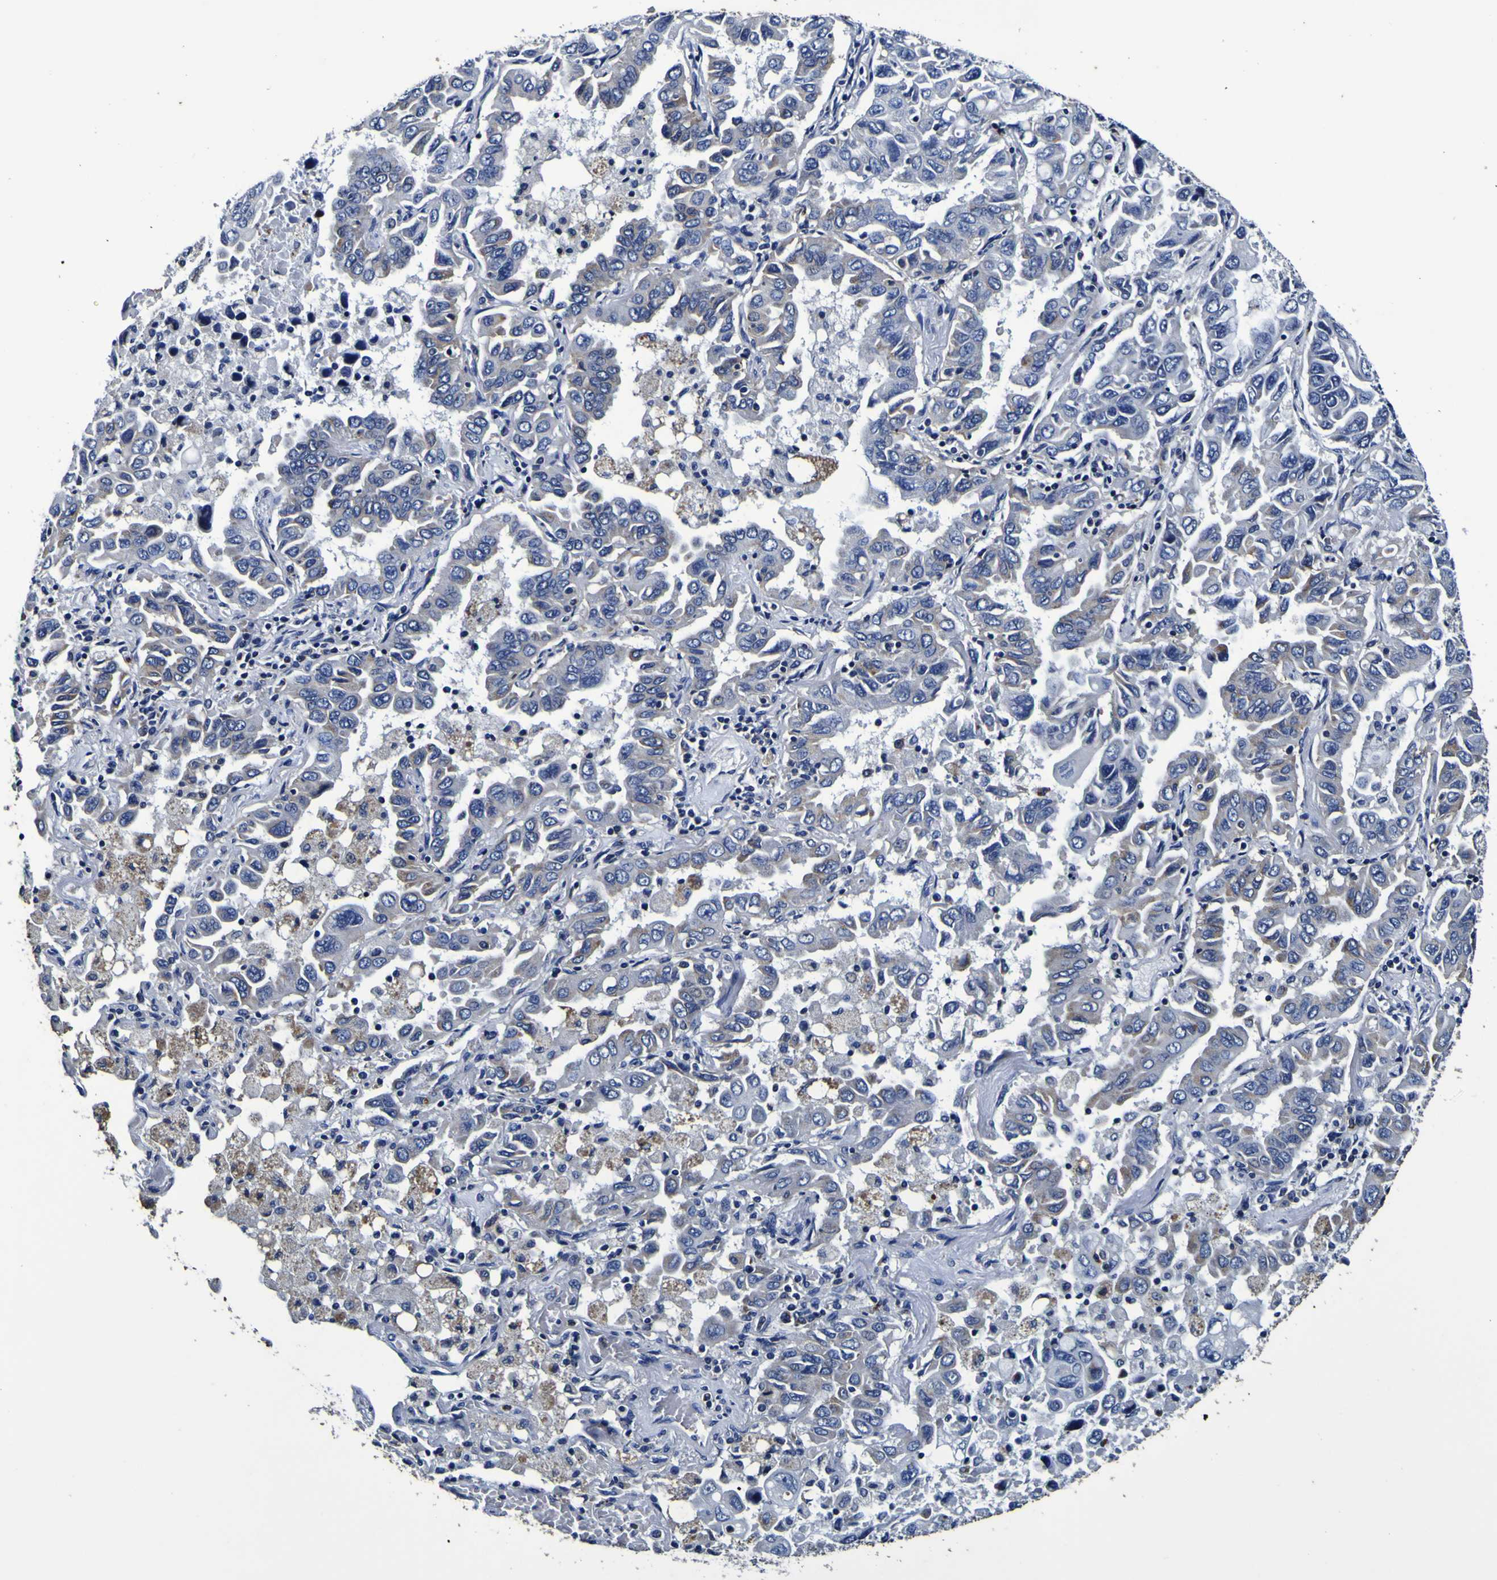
{"staining": {"intensity": "negative", "quantity": "none", "location": "none"}, "tissue": "lung cancer", "cell_type": "Tumor cells", "image_type": "cancer", "snomed": [{"axis": "morphology", "description": "Adenocarcinoma, NOS"}, {"axis": "topography", "description": "Lung"}], "caption": "This is a micrograph of IHC staining of lung adenocarcinoma, which shows no positivity in tumor cells.", "gene": "PANK4", "patient": {"sex": "male", "age": 64}}